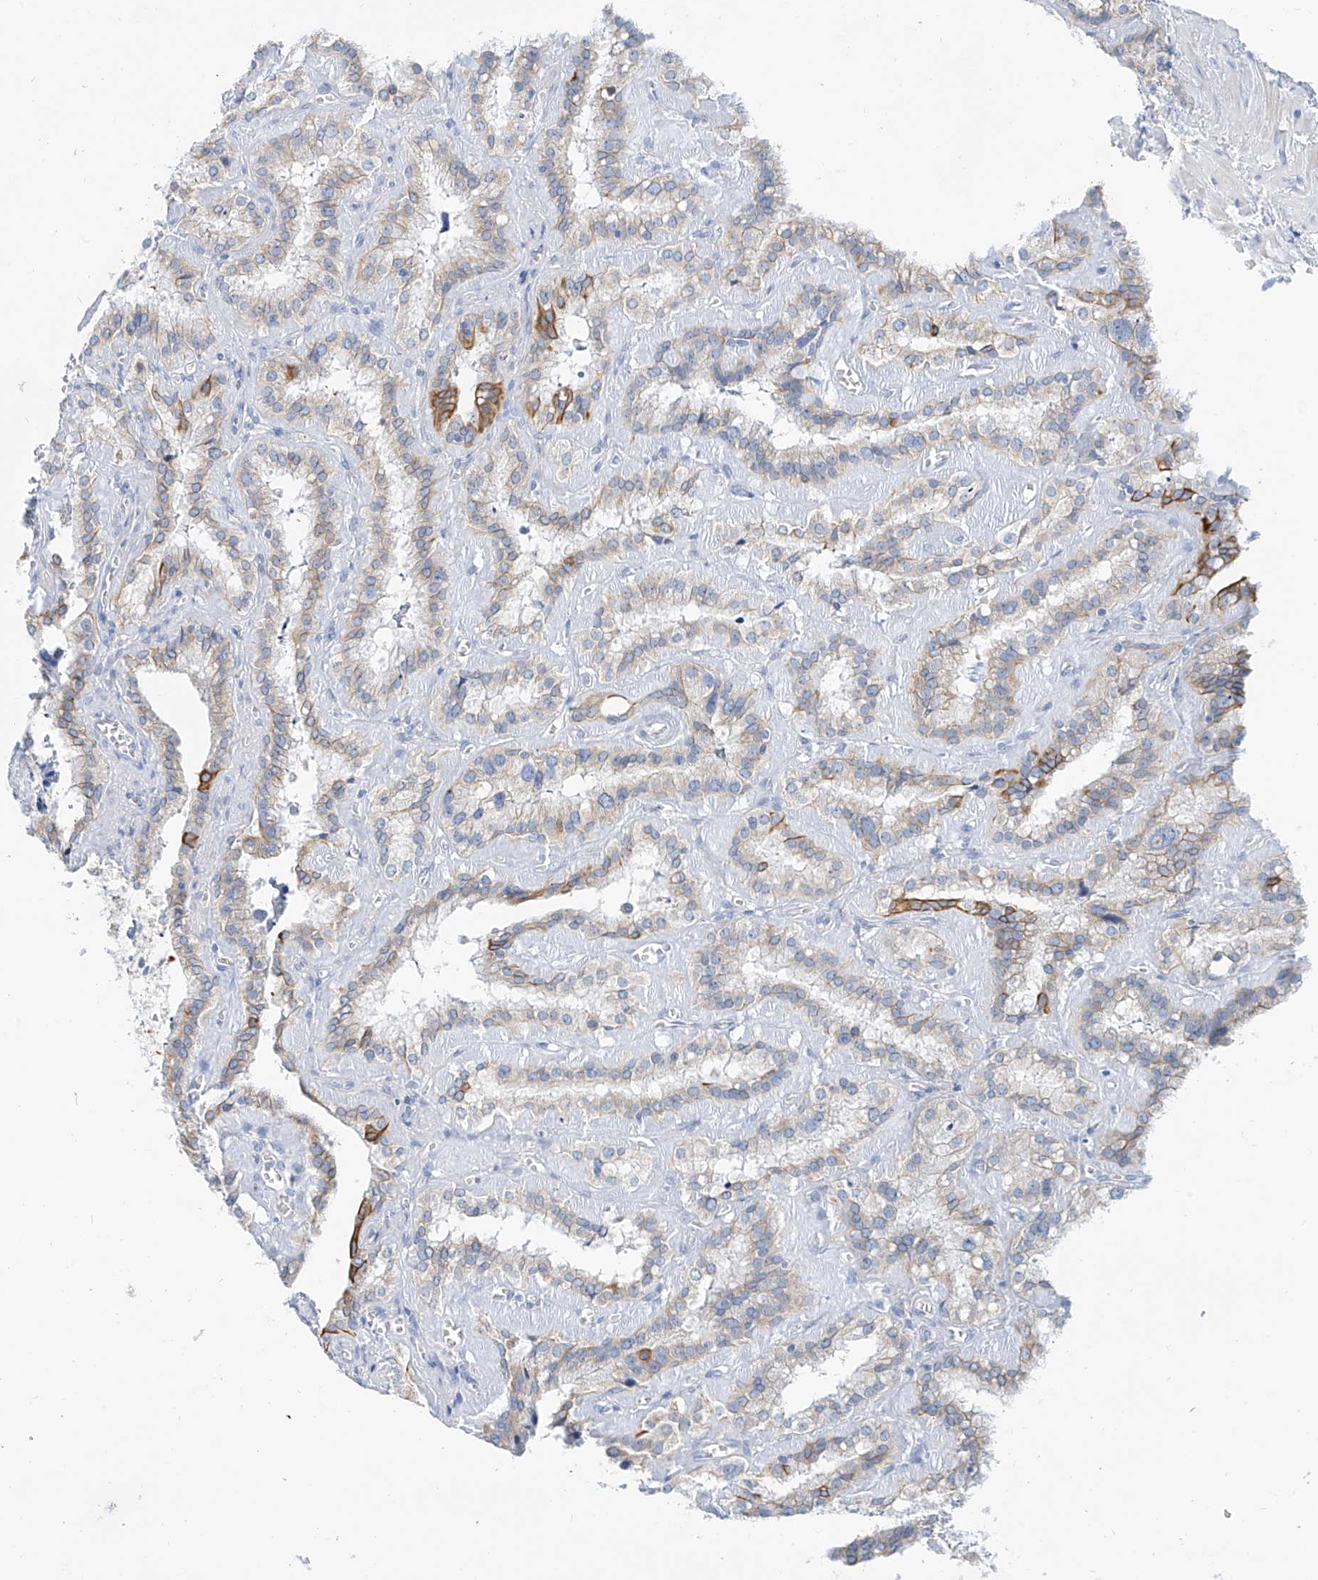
{"staining": {"intensity": "moderate", "quantity": "<25%", "location": "cytoplasmic/membranous"}, "tissue": "seminal vesicle", "cell_type": "Glandular cells", "image_type": "normal", "snomed": [{"axis": "morphology", "description": "Normal tissue, NOS"}, {"axis": "topography", "description": "Prostate"}, {"axis": "topography", "description": "Seminal veicle"}], "caption": "Seminal vesicle stained with IHC displays moderate cytoplasmic/membranous expression in about <25% of glandular cells. (Brightfield microscopy of DAB IHC at high magnification).", "gene": "PIK3C2B", "patient": {"sex": "male", "age": 59}}